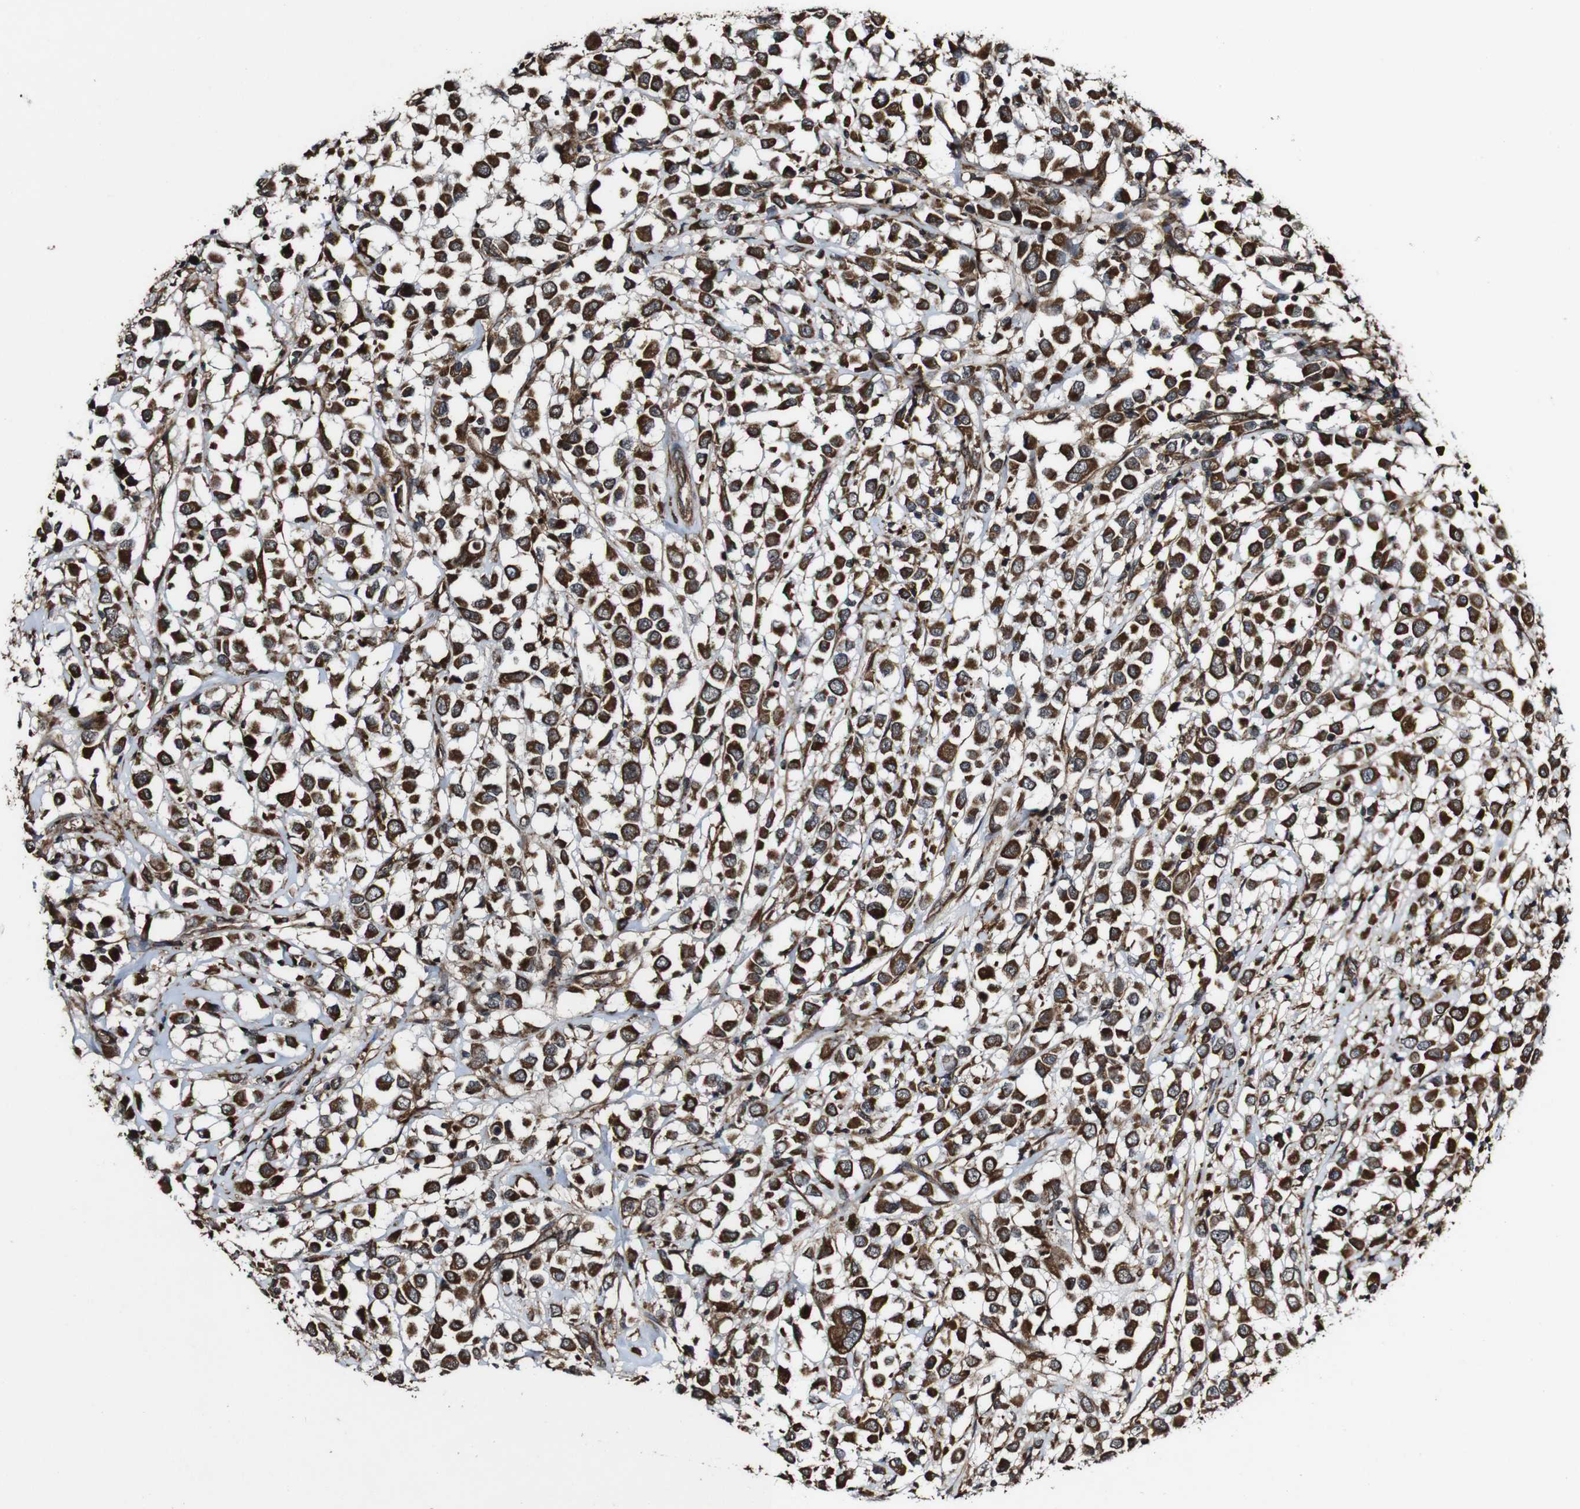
{"staining": {"intensity": "strong", "quantity": ">75%", "location": "cytoplasmic/membranous"}, "tissue": "breast cancer", "cell_type": "Tumor cells", "image_type": "cancer", "snomed": [{"axis": "morphology", "description": "Duct carcinoma"}, {"axis": "topography", "description": "Breast"}], "caption": "Immunohistochemistry (IHC) photomicrograph of human invasive ductal carcinoma (breast) stained for a protein (brown), which demonstrates high levels of strong cytoplasmic/membranous positivity in approximately >75% of tumor cells.", "gene": "BTN3A3", "patient": {"sex": "female", "age": 61}}